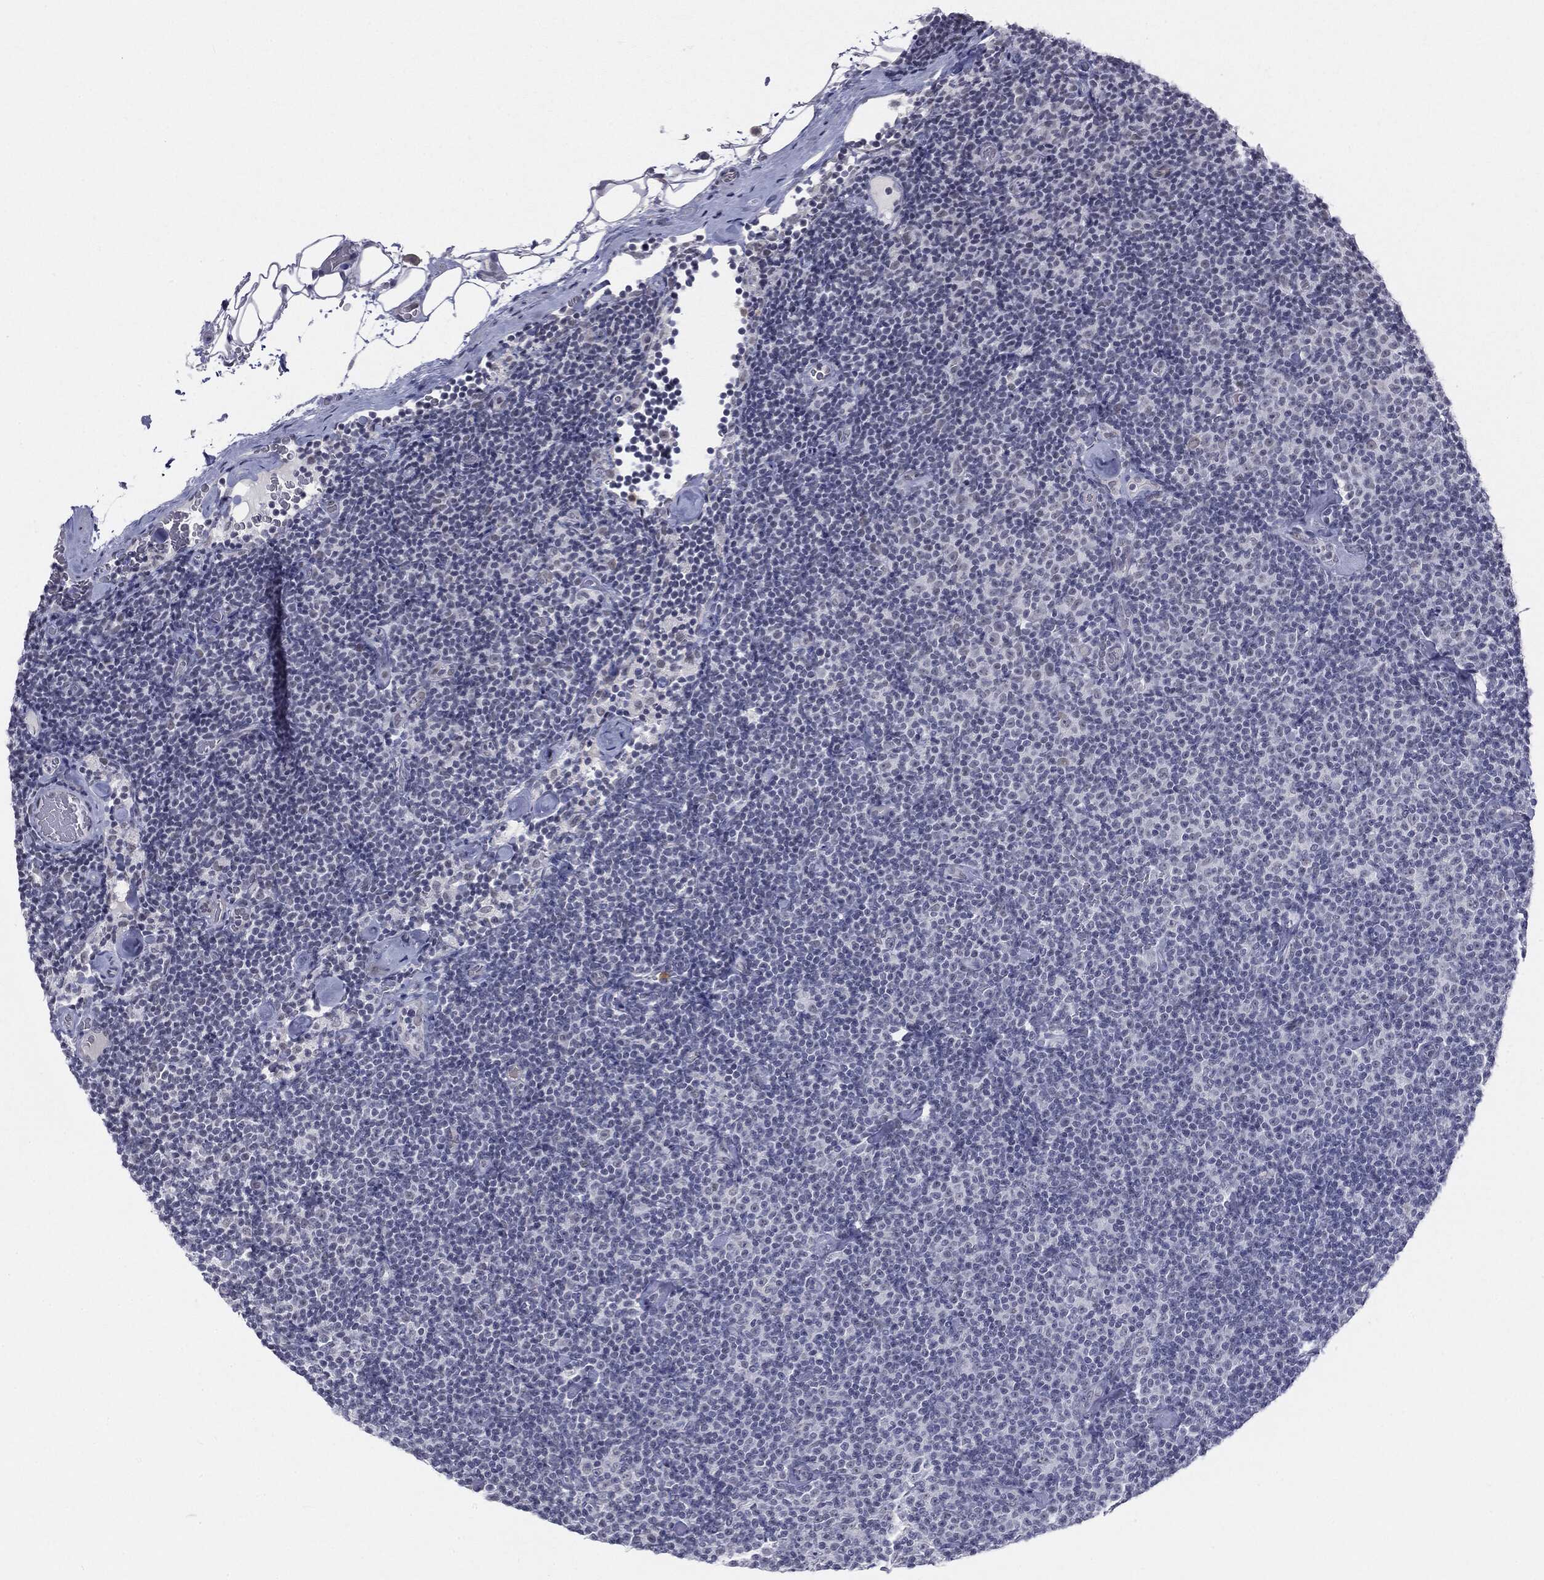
{"staining": {"intensity": "negative", "quantity": "none", "location": "none"}, "tissue": "lymphoma", "cell_type": "Tumor cells", "image_type": "cancer", "snomed": [{"axis": "morphology", "description": "Malignant lymphoma, non-Hodgkin's type, Low grade"}, {"axis": "topography", "description": "Lymph node"}], "caption": "Immunohistochemical staining of human lymphoma displays no significant positivity in tumor cells.", "gene": "SLC5A5", "patient": {"sex": "male", "age": 81}}